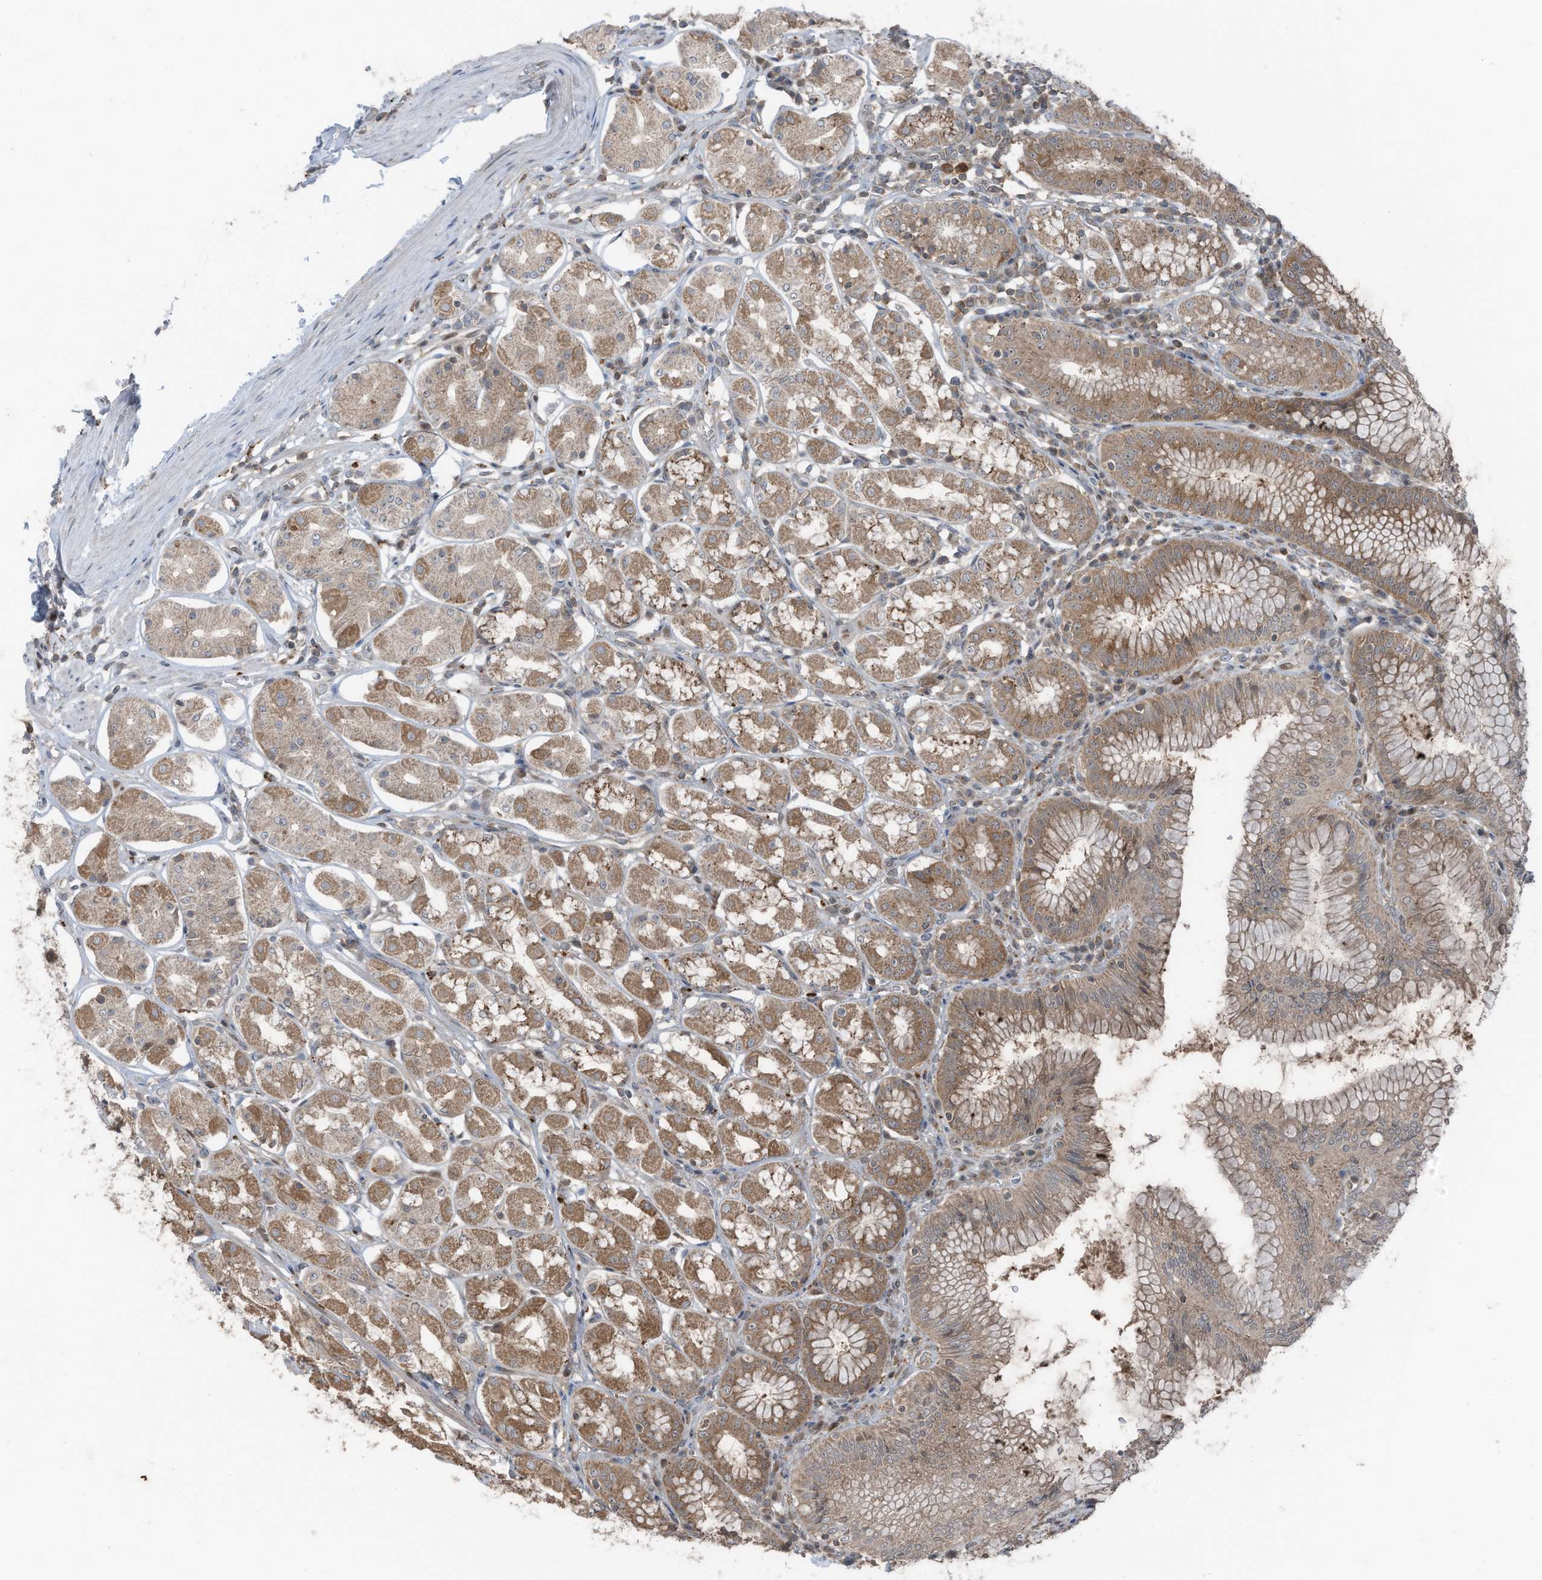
{"staining": {"intensity": "moderate", "quantity": ">75%", "location": "cytoplasmic/membranous"}, "tissue": "stomach", "cell_type": "Glandular cells", "image_type": "normal", "snomed": [{"axis": "morphology", "description": "Normal tissue, NOS"}, {"axis": "topography", "description": "Stomach, lower"}], "caption": "Benign stomach was stained to show a protein in brown. There is medium levels of moderate cytoplasmic/membranous expression in approximately >75% of glandular cells. The protein is stained brown, and the nuclei are stained in blue (DAB IHC with brightfield microscopy, high magnification).", "gene": "TXNDC9", "patient": {"sex": "female", "age": 56}}